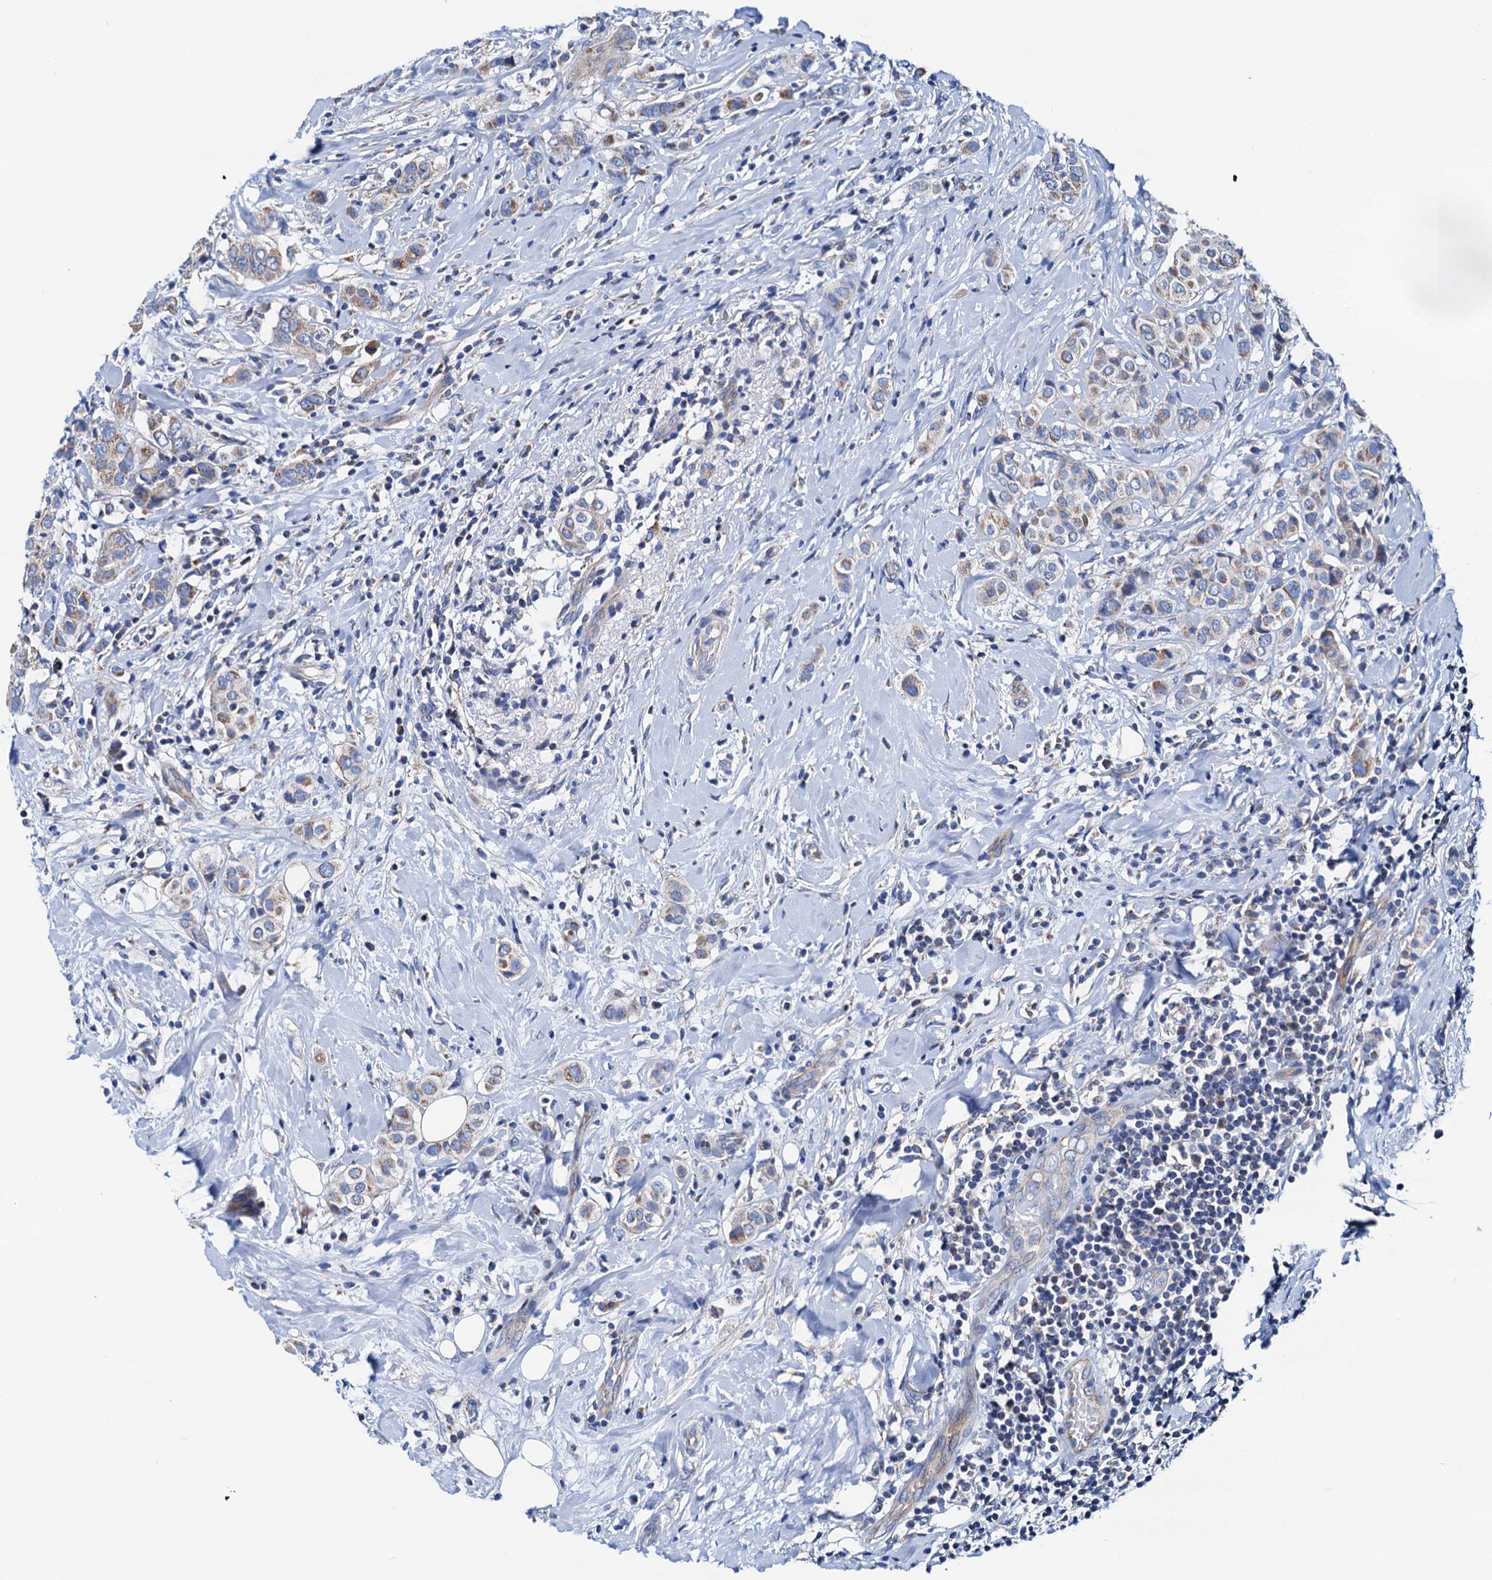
{"staining": {"intensity": "weak", "quantity": "<25%", "location": "cytoplasmic/membranous"}, "tissue": "breast cancer", "cell_type": "Tumor cells", "image_type": "cancer", "snomed": [{"axis": "morphology", "description": "Lobular carcinoma"}, {"axis": "topography", "description": "Breast"}], "caption": "DAB (3,3'-diaminobenzidine) immunohistochemical staining of breast lobular carcinoma demonstrates no significant positivity in tumor cells.", "gene": "RASSF9", "patient": {"sex": "female", "age": 51}}